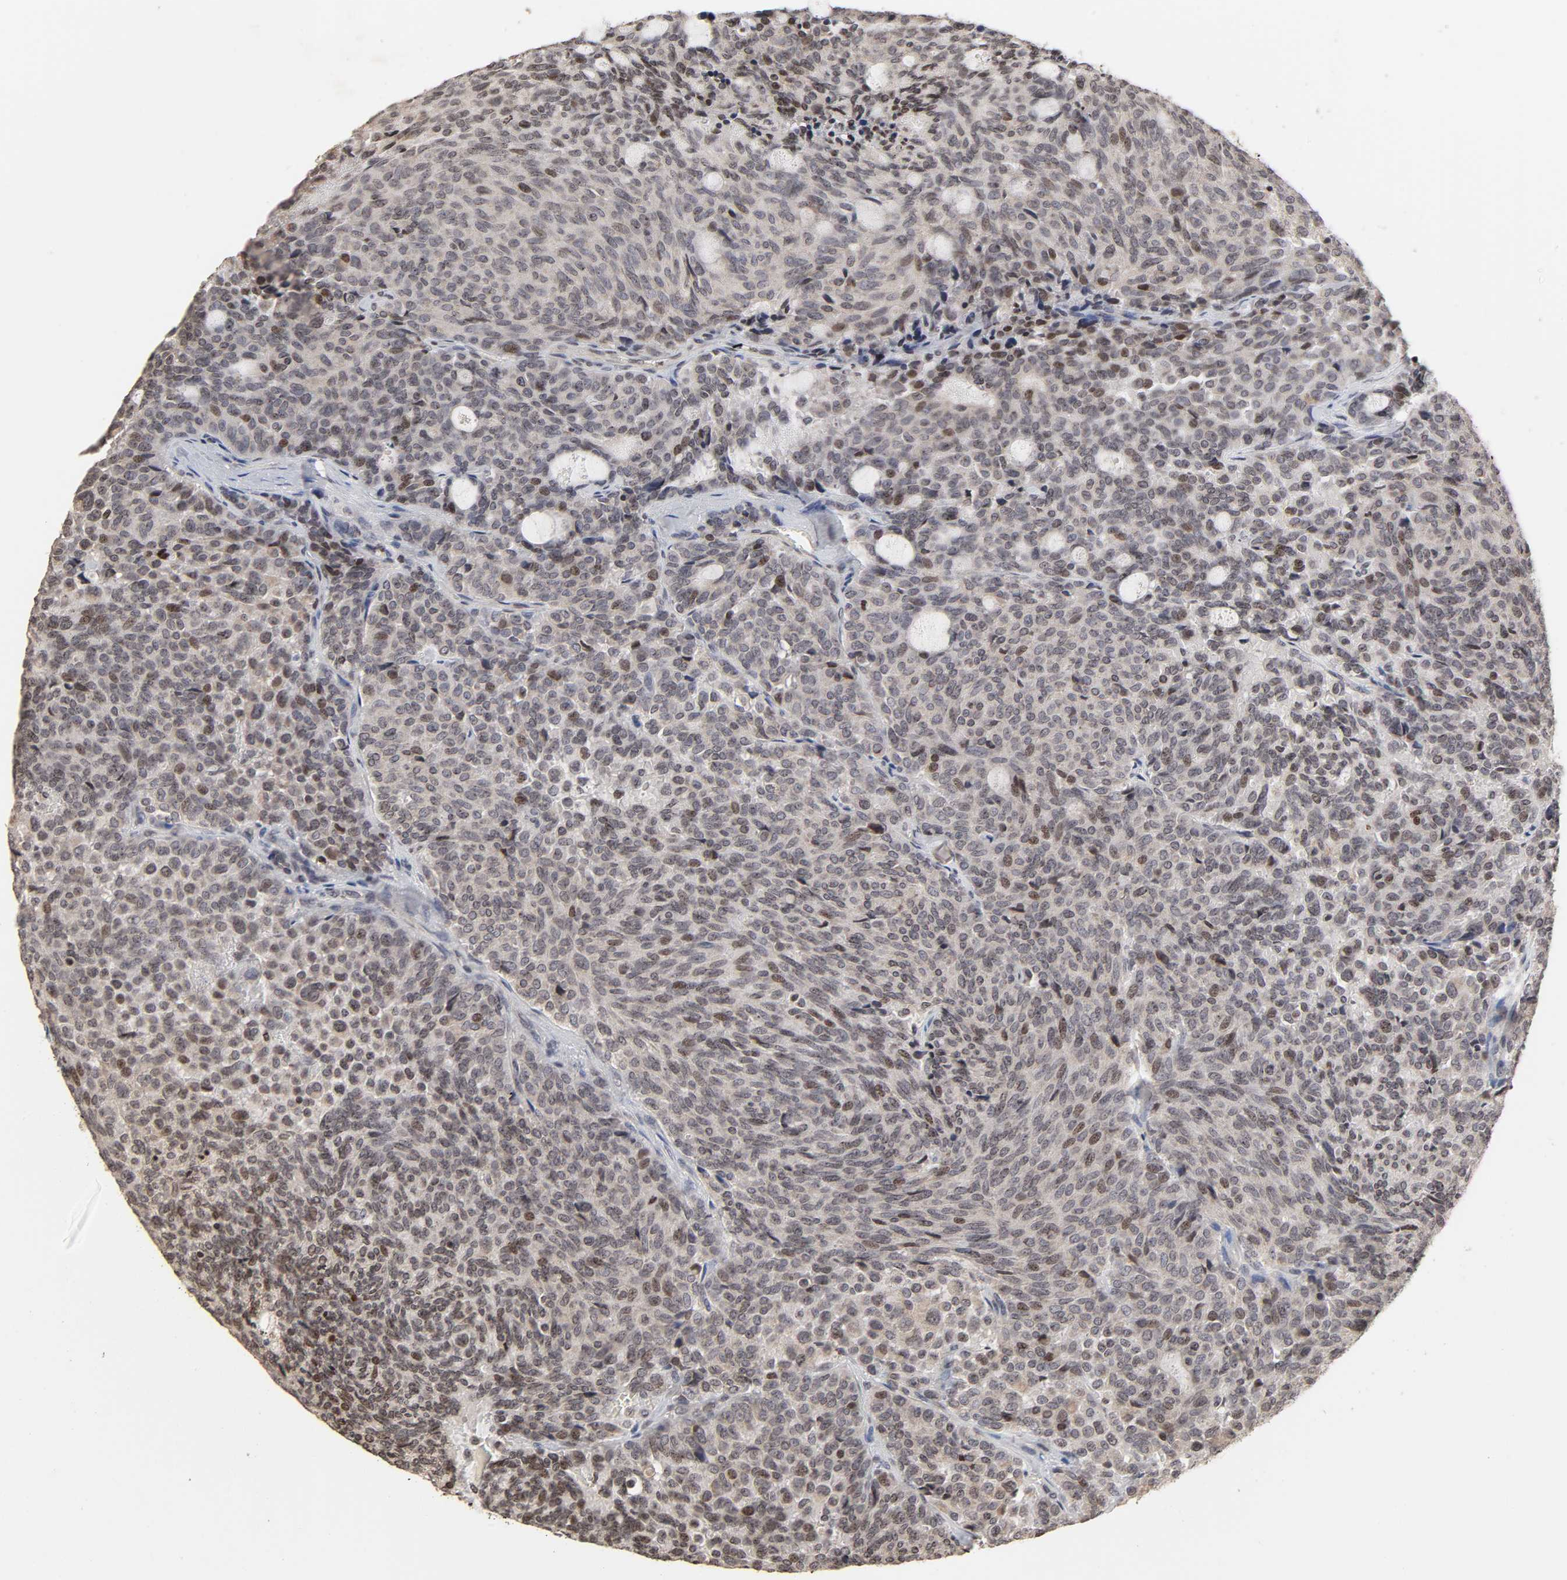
{"staining": {"intensity": "moderate", "quantity": "<25%", "location": "nuclear"}, "tissue": "carcinoid", "cell_type": "Tumor cells", "image_type": "cancer", "snomed": [{"axis": "morphology", "description": "Carcinoid, malignant, NOS"}, {"axis": "topography", "description": "Pancreas"}], "caption": "A micrograph showing moderate nuclear staining in approximately <25% of tumor cells in carcinoid, as visualized by brown immunohistochemical staining.", "gene": "ZNF473", "patient": {"sex": "female", "age": 54}}